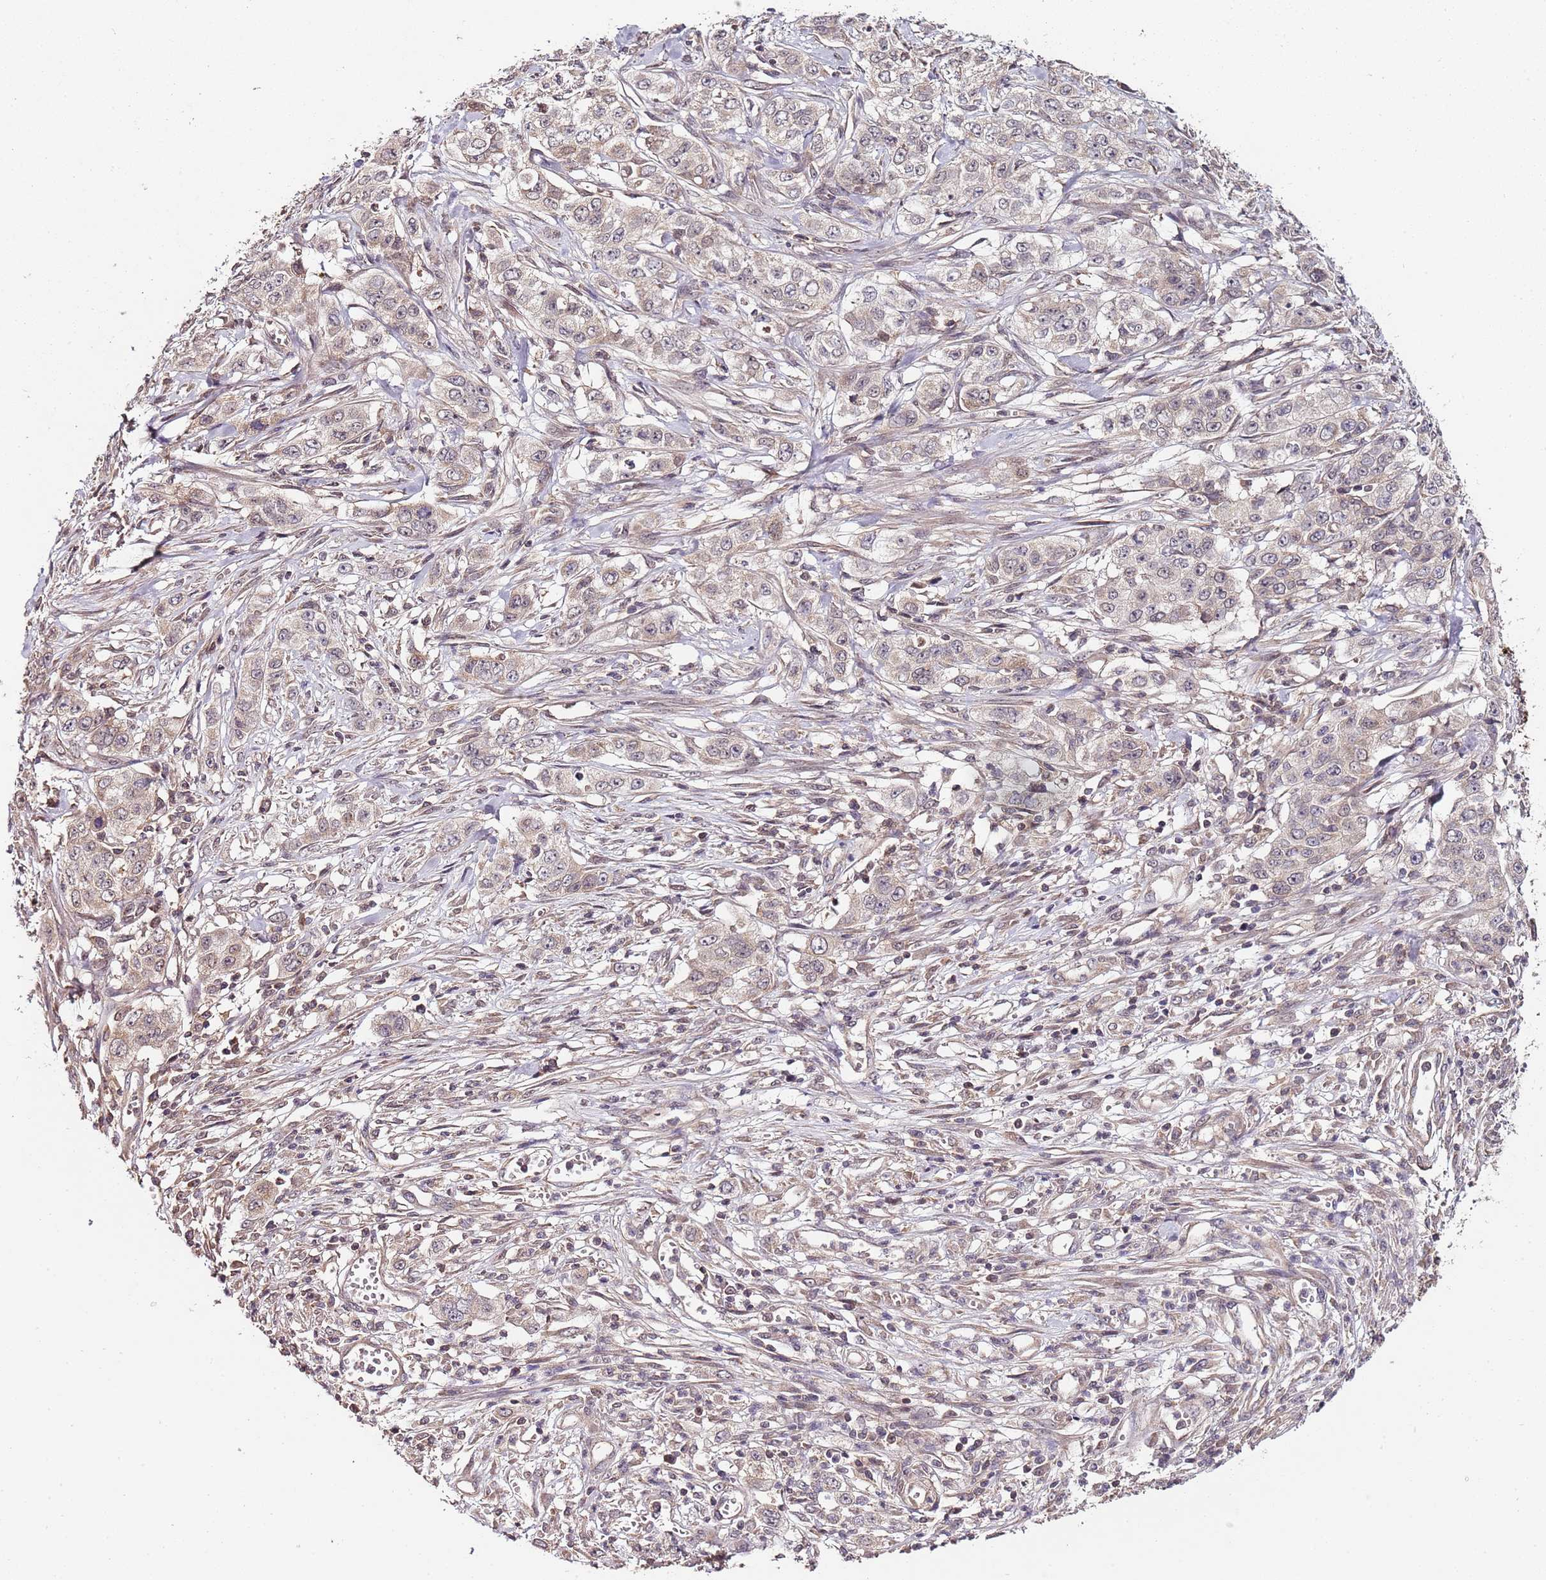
{"staining": {"intensity": "weak", "quantity": "25%-75%", "location": "cytoplasmic/membranous"}, "tissue": "stomach cancer", "cell_type": "Tumor cells", "image_type": "cancer", "snomed": [{"axis": "morphology", "description": "Adenocarcinoma, NOS"}, {"axis": "topography", "description": "Stomach, upper"}], "caption": "This histopathology image exhibits immunohistochemistry staining of stomach cancer (adenocarcinoma), with low weak cytoplasmic/membranous expression in about 25%-75% of tumor cells.", "gene": "LIN37", "patient": {"sex": "male", "age": 62}}